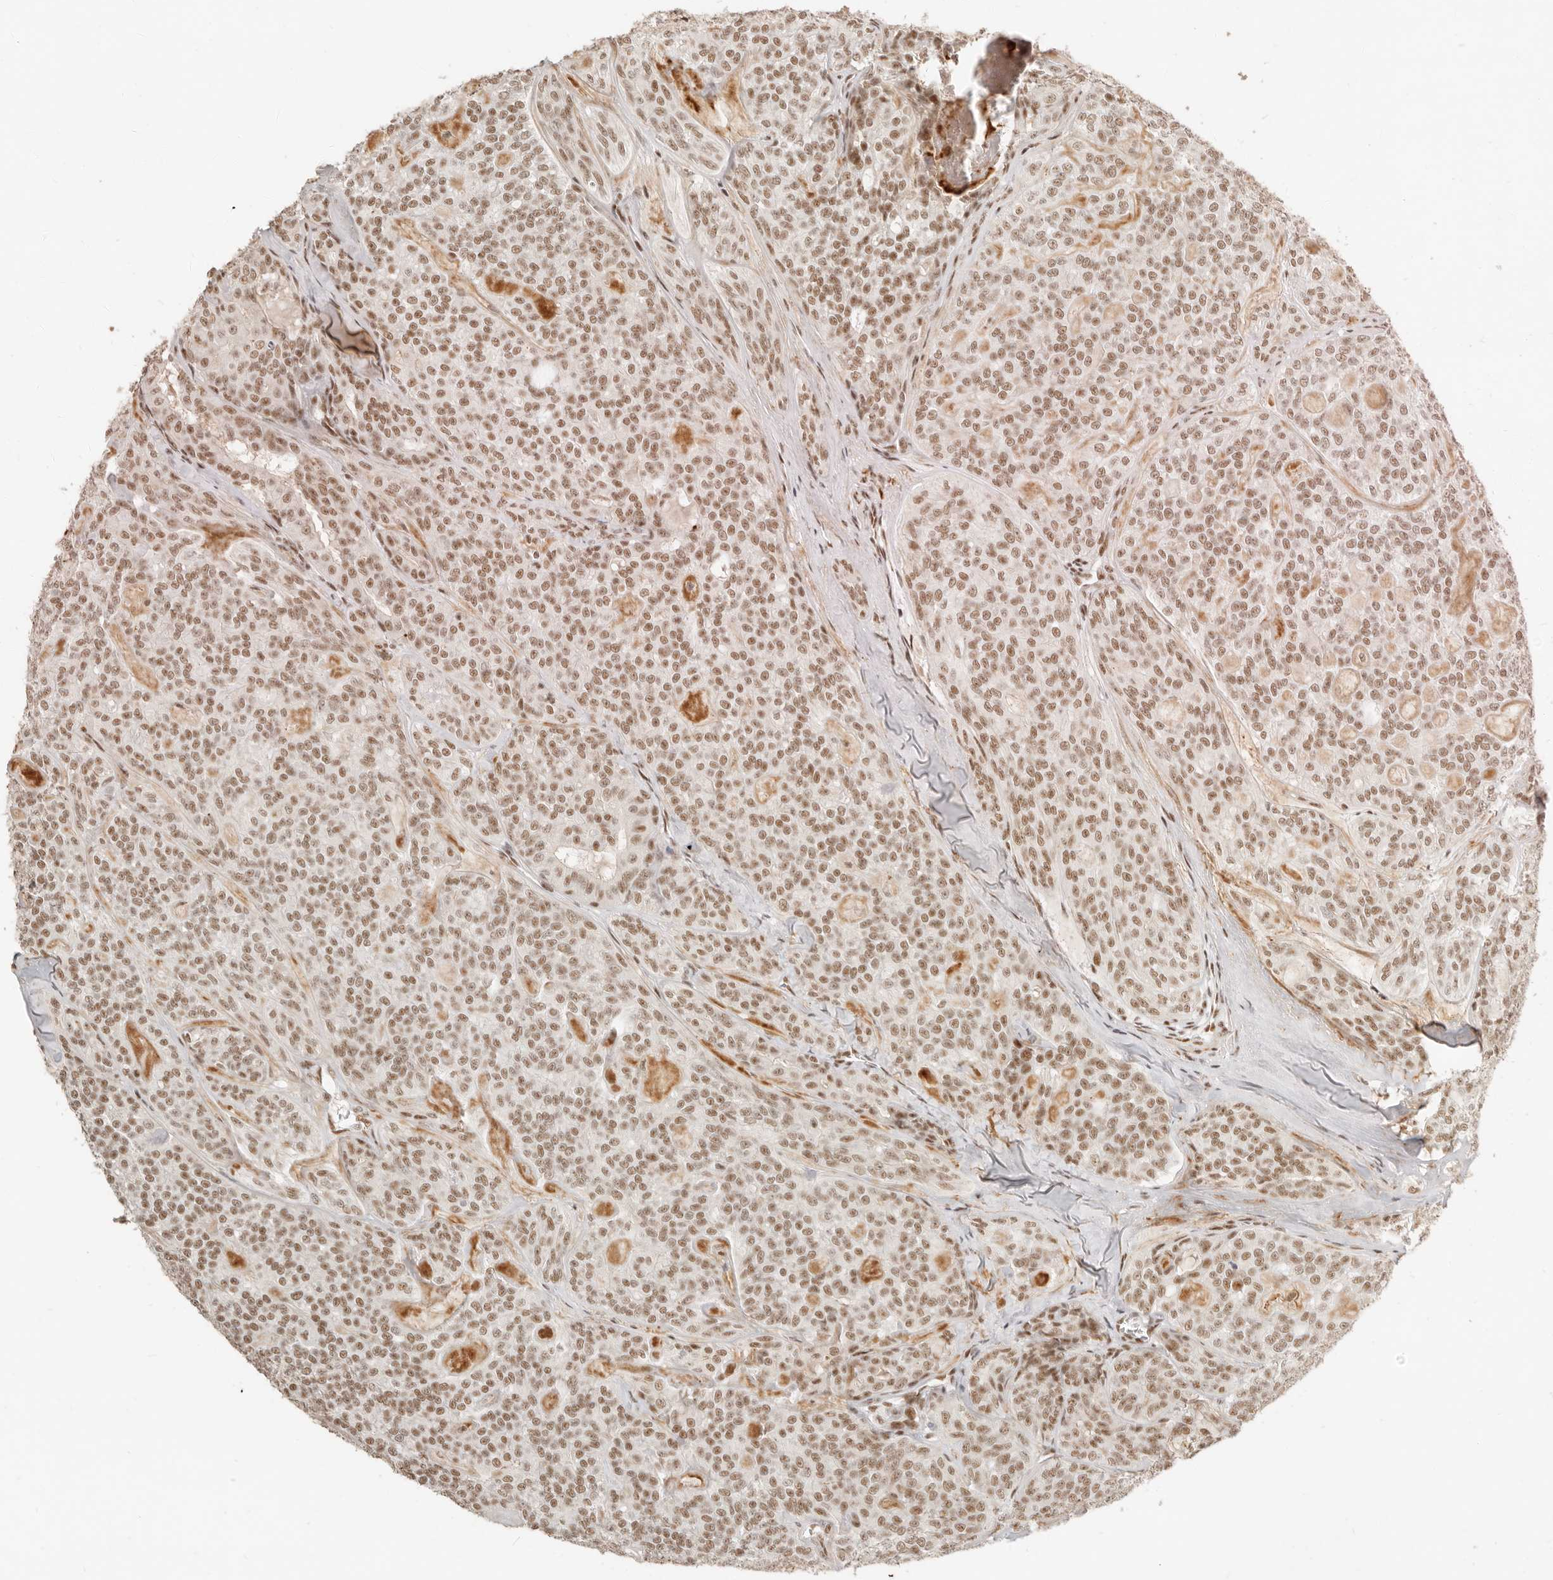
{"staining": {"intensity": "moderate", "quantity": ">75%", "location": "nuclear"}, "tissue": "head and neck cancer", "cell_type": "Tumor cells", "image_type": "cancer", "snomed": [{"axis": "morphology", "description": "Adenocarcinoma, NOS"}, {"axis": "topography", "description": "Head-Neck"}], "caption": "Head and neck adenocarcinoma was stained to show a protein in brown. There is medium levels of moderate nuclear staining in approximately >75% of tumor cells.", "gene": "GABPA", "patient": {"sex": "male", "age": 66}}